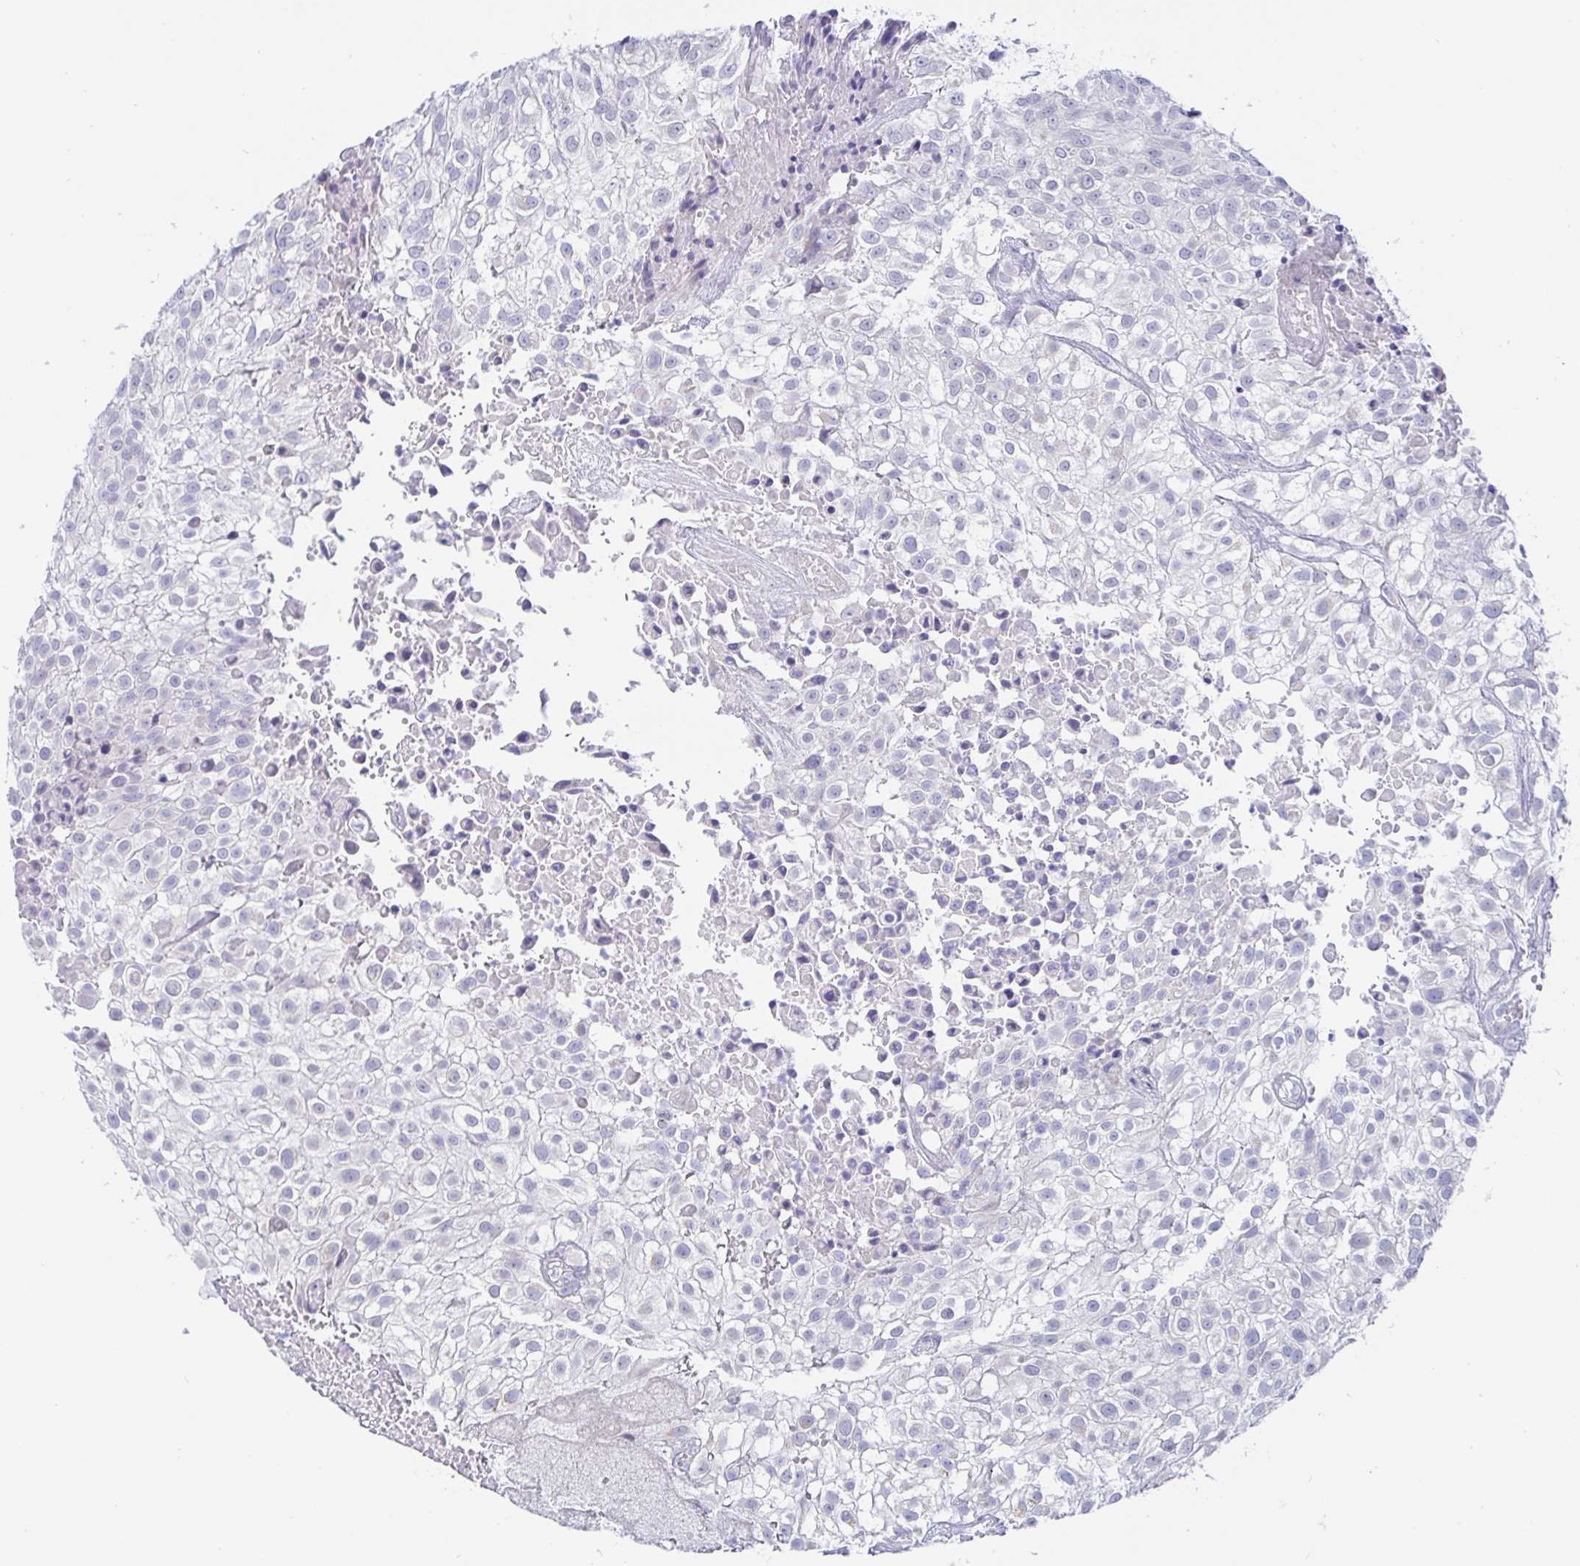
{"staining": {"intensity": "negative", "quantity": "none", "location": "none"}, "tissue": "urothelial cancer", "cell_type": "Tumor cells", "image_type": "cancer", "snomed": [{"axis": "morphology", "description": "Urothelial carcinoma, High grade"}, {"axis": "topography", "description": "Urinary bladder"}], "caption": "DAB (3,3'-diaminobenzidine) immunohistochemical staining of urothelial carcinoma (high-grade) demonstrates no significant positivity in tumor cells.", "gene": "SIAH3", "patient": {"sex": "male", "age": 56}}